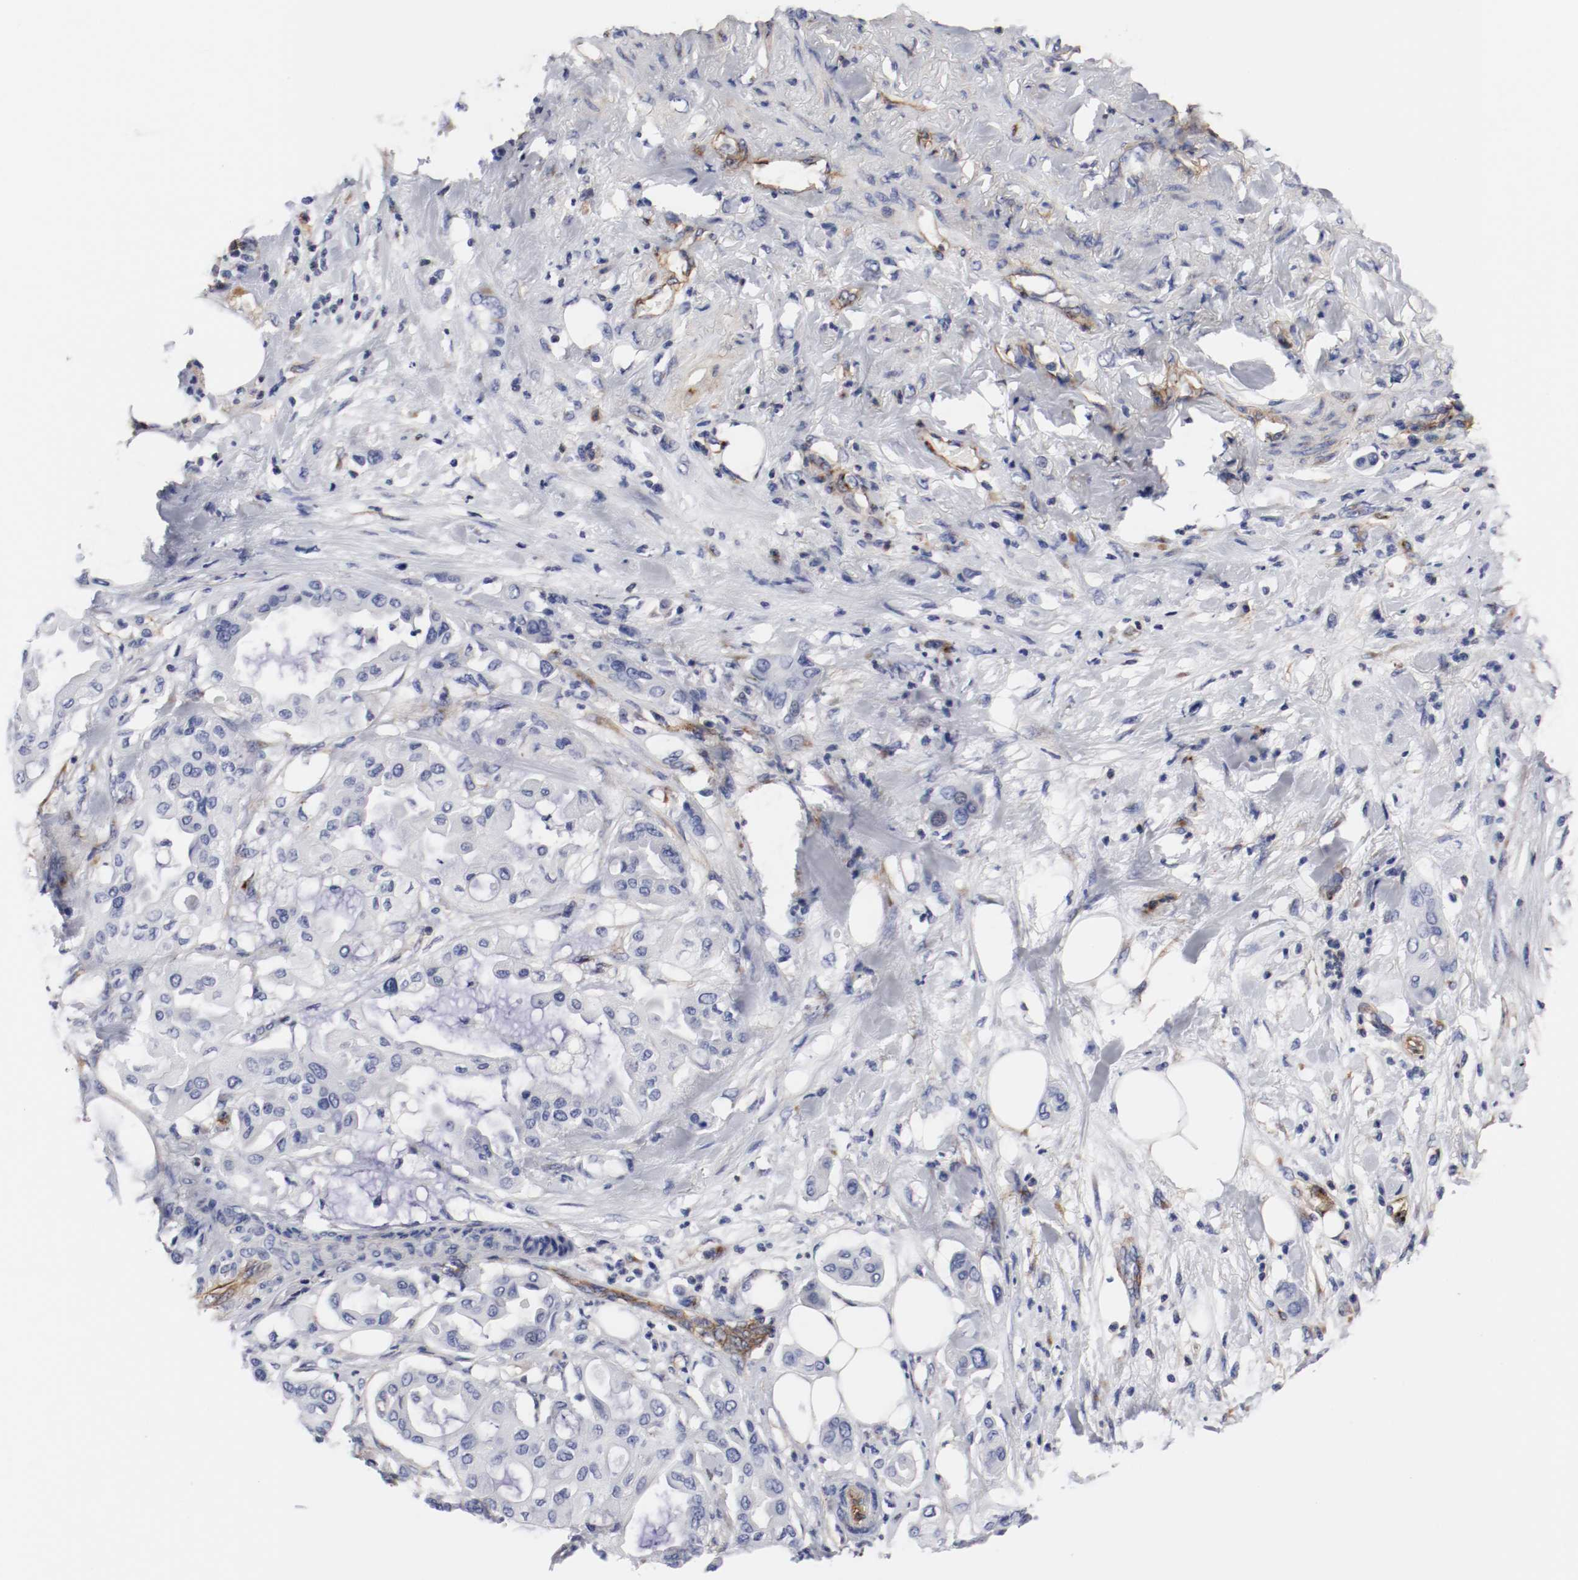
{"staining": {"intensity": "negative", "quantity": "none", "location": "none"}, "tissue": "pancreatic cancer", "cell_type": "Tumor cells", "image_type": "cancer", "snomed": [{"axis": "morphology", "description": "Adenocarcinoma, NOS"}, {"axis": "morphology", "description": "Adenocarcinoma, metastatic, NOS"}, {"axis": "topography", "description": "Lymph node"}, {"axis": "topography", "description": "Pancreas"}, {"axis": "topography", "description": "Duodenum"}], "caption": "Immunohistochemistry image of neoplastic tissue: human adenocarcinoma (pancreatic) stained with DAB (3,3'-diaminobenzidine) demonstrates no significant protein positivity in tumor cells.", "gene": "IFITM1", "patient": {"sex": "female", "age": 64}}